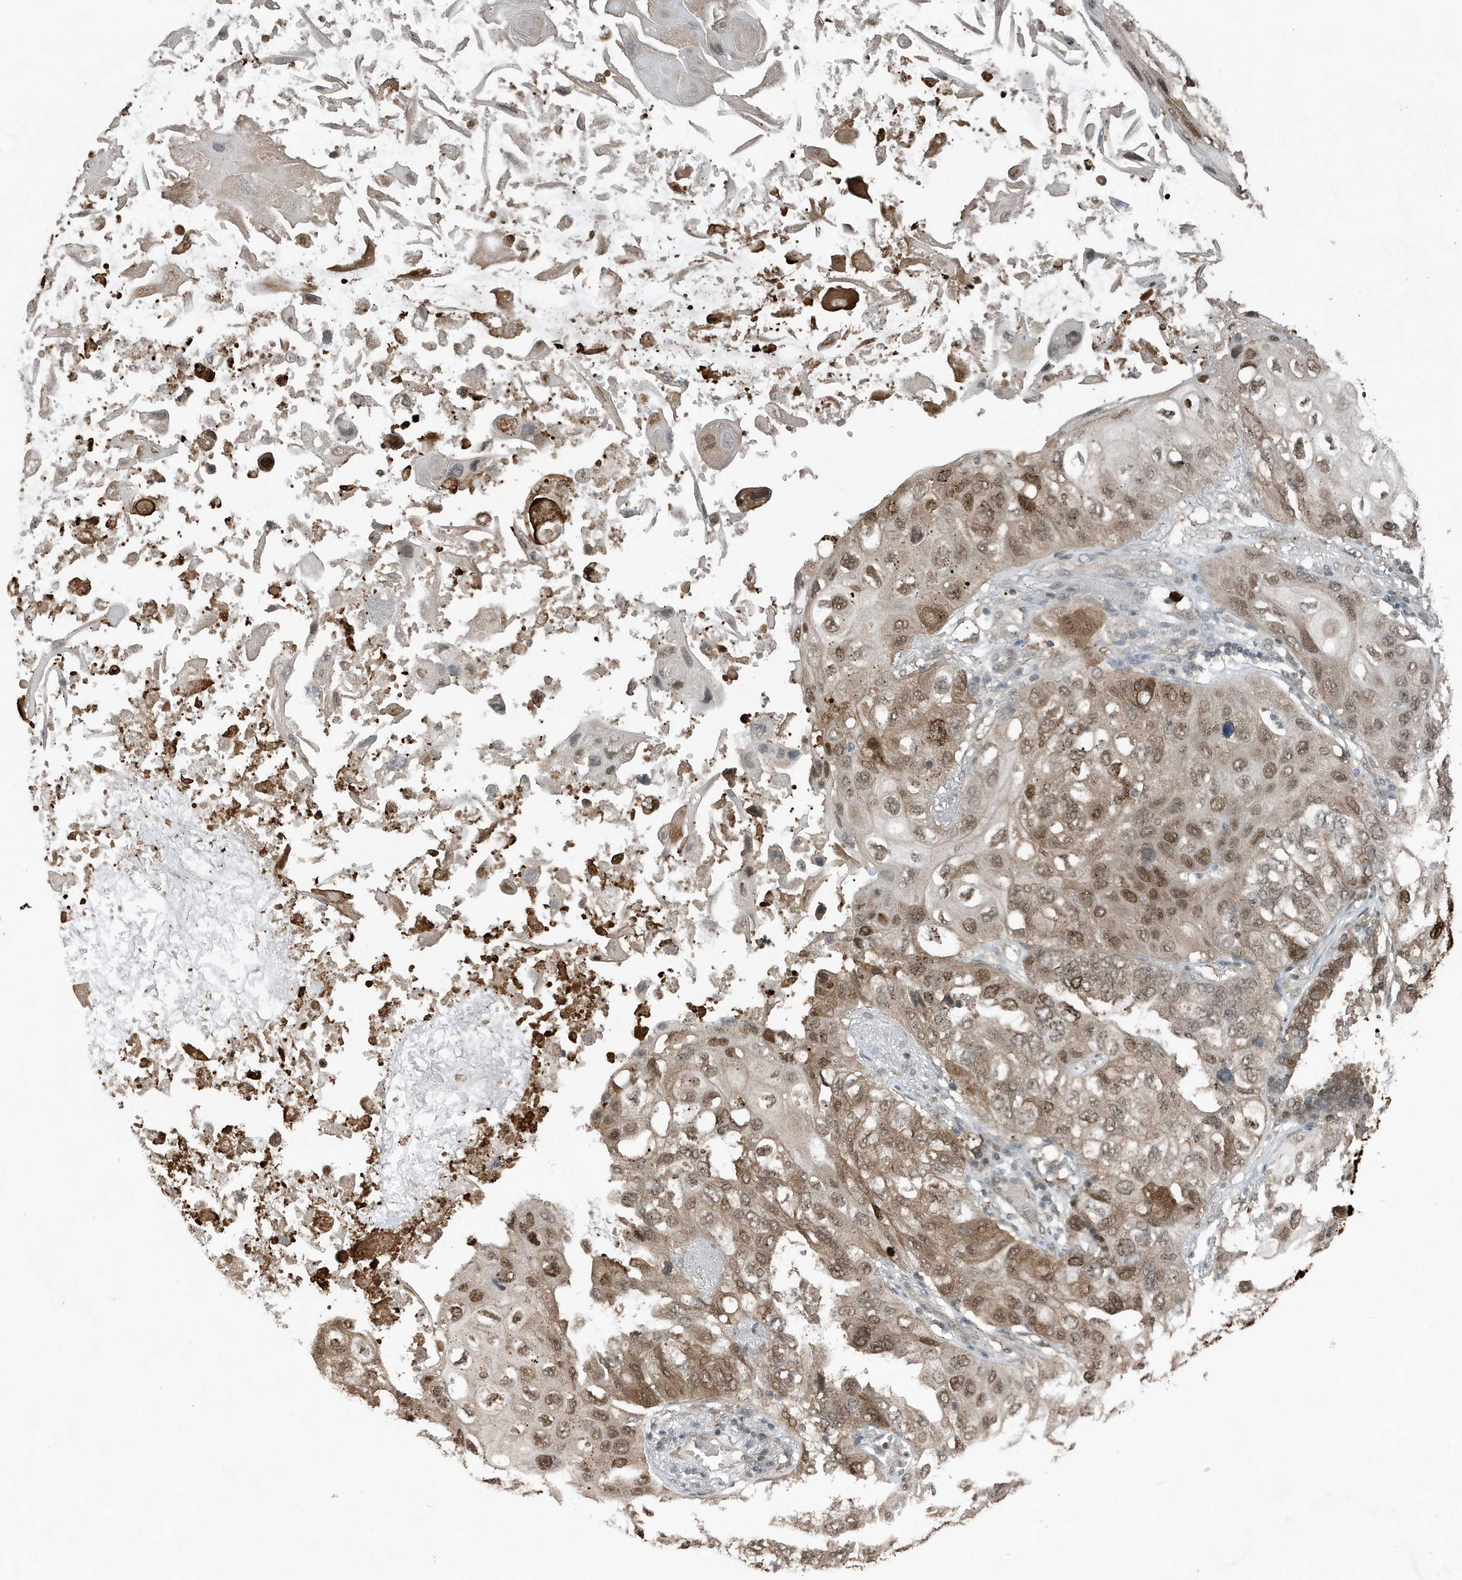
{"staining": {"intensity": "moderate", "quantity": ">75%", "location": "cytoplasmic/membranous,nuclear"}, "tissue": "lung cancer", "cell_type": "Tumor cells", "image_type": "cancer", "snomed": [{"axis": "morphology", "description": "Squamous cell carcinoma, NOS"}, {"axis": "topography", "description": "Lung"}], "caption": "Lung squamous cell carcinoma stained with a brown dye reveals moderate cytoplasmic/membranous and nuclear positive staining in approximately >75% of tumor cells.", "gene": "HSPA1A", "patient": {"sex": "female", "age": 73}}